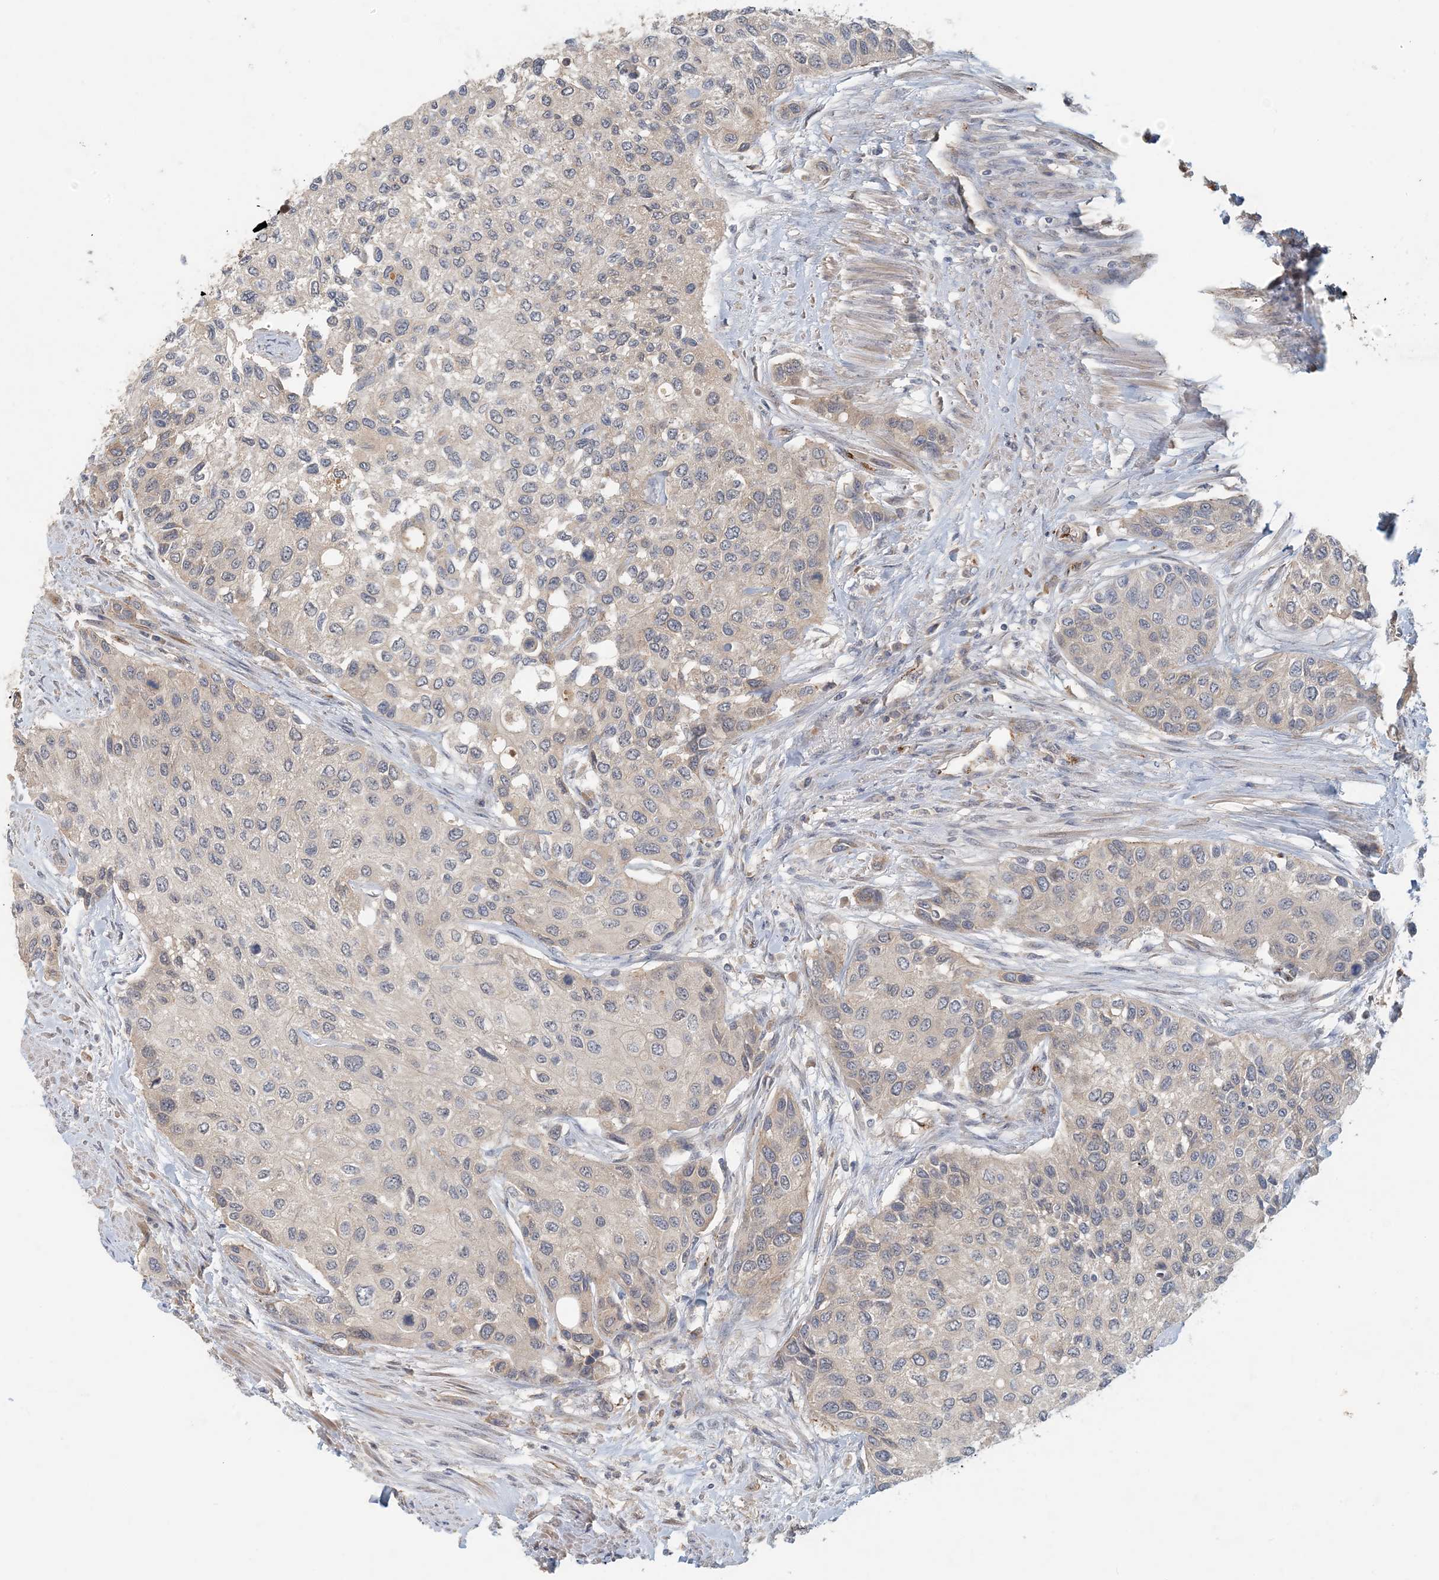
{"staining": {"intensity": "negative", "quantity": "none", "location": "none"}, "tissue": "urothelial cancer", "cell_type": "Tumor cells", "image_type": "cancer", "snomed": [{"axis": "morphology", "description": "Normal tissue, NOS"}, {"axis": "morphology", "description": "Urothelial carcinoma, High grade"}, {"axis": "topography", "description": "Vascular tissue"}, {"axis": "topography", "description": "Urinary bladder"}], "caption": "A high-resolution image shows IHC staining of urothelial carcinoma (high-grade), which exhibits no significant expression in tumor cells.", "gene": "ZBTB3", "patient": {"sex": "female", "age": 56}}